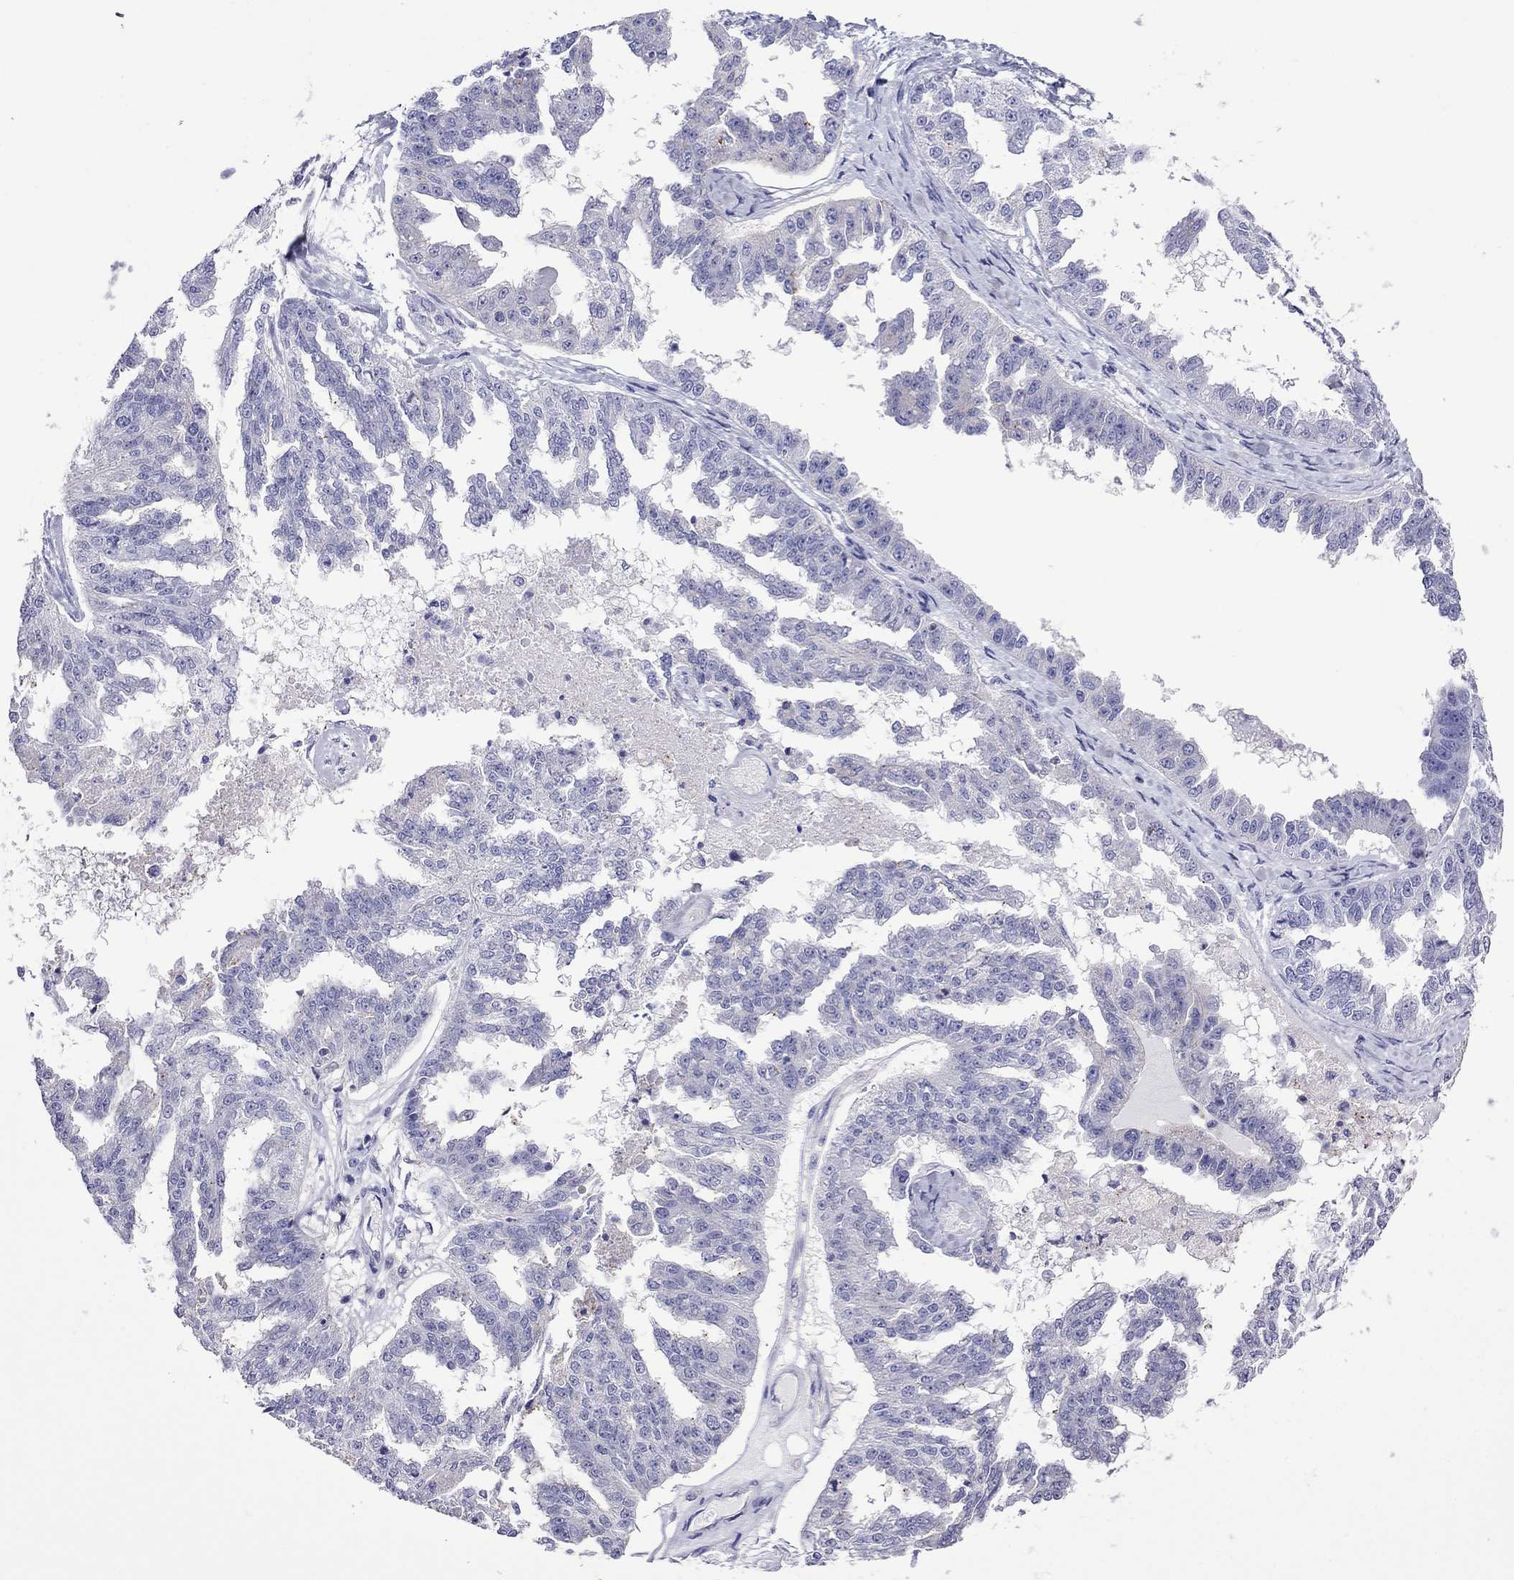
{"staining": {"intensity": "negative", "quantity": "none", "location": "none"}, "tissue": "ovarian cancer", "cell_type": "Tumor cells", "image_type": "cancer", "snomed": [{"axis": "morphology", "description": "Cystadenocarcinoma, serous, NOS"}, {"axis": "topography", "description": "Ovary"}], "caption": "An immunohistochemistry (IHC) photomicrograph of ovarian cancer is shown. There is no staining in tumor cells of ovarian cancer.", "gene": "MPZ", "patient": {"sex": "female", "age": 58}}